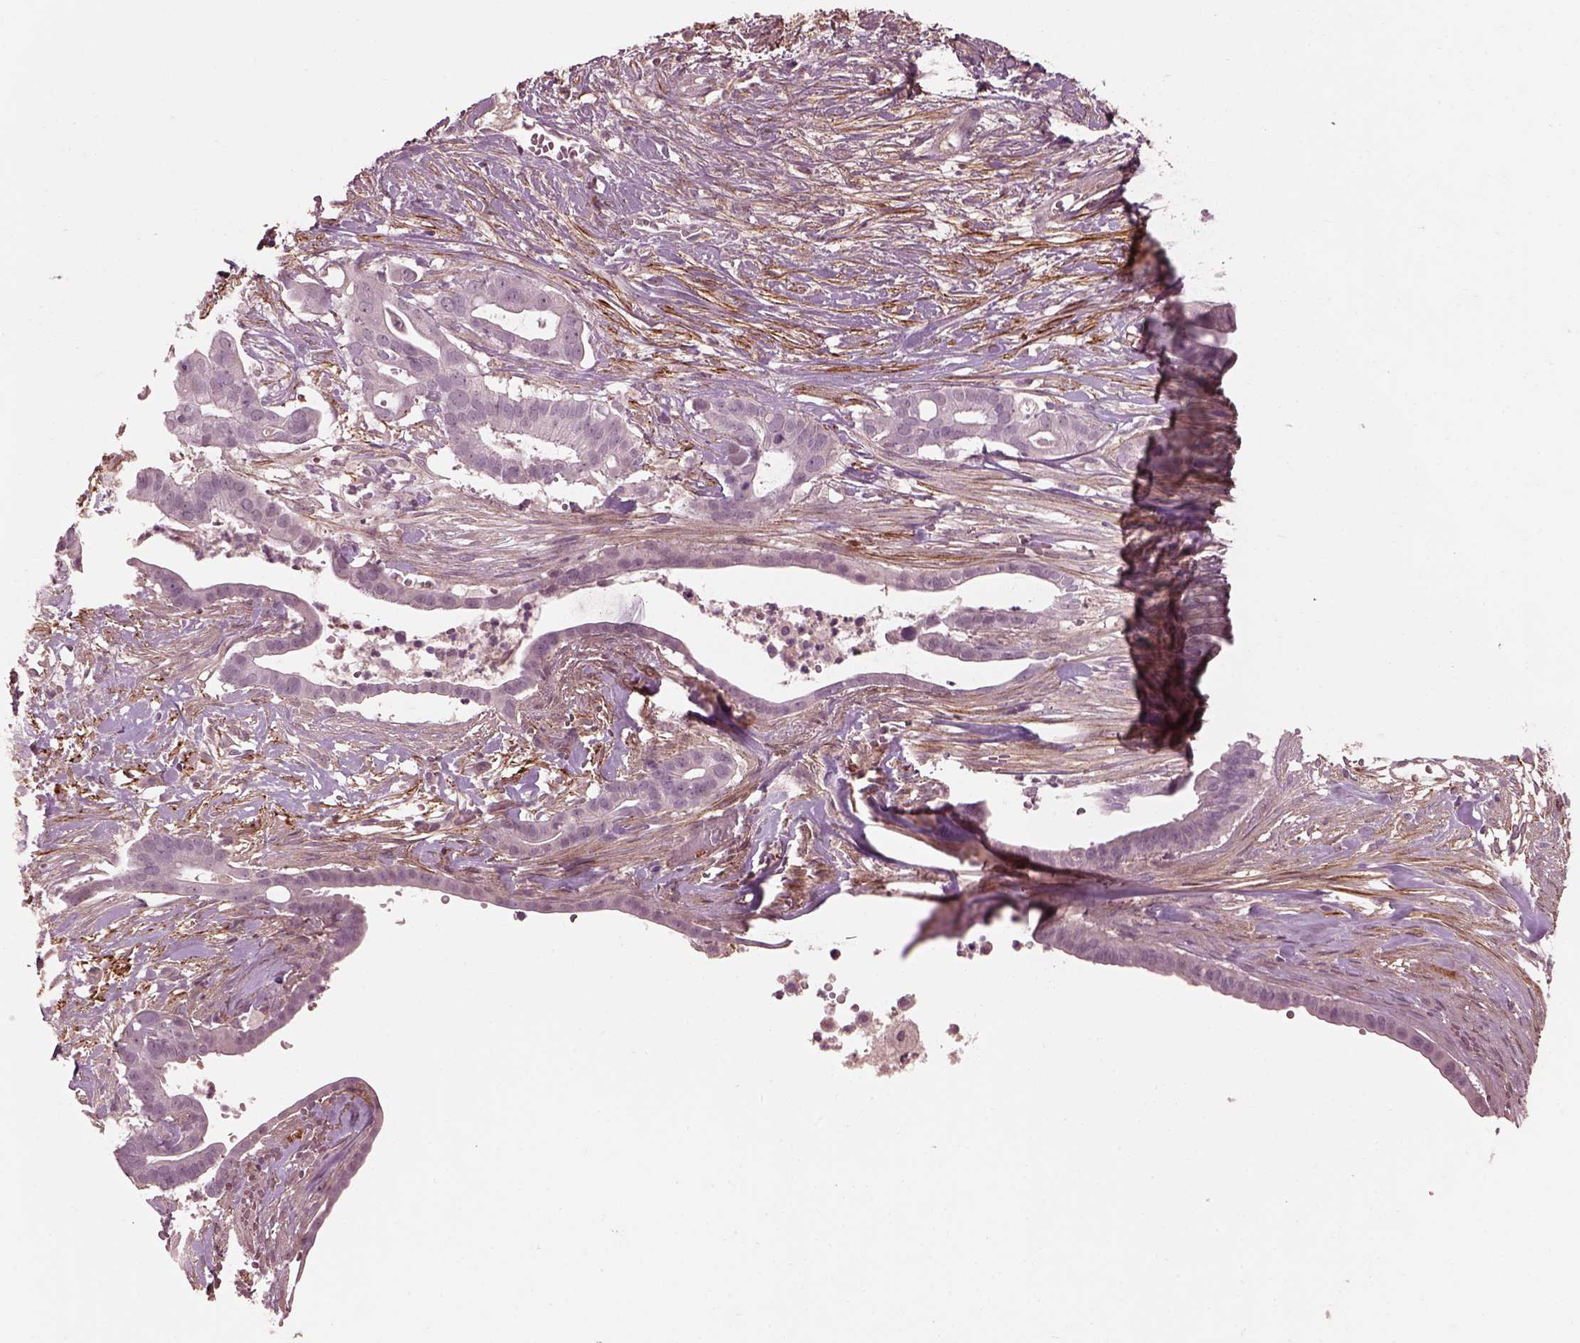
{"staining": {"intensity": "negative", "quantity": "none", "location": "none"}, "tissue": "pancreatic cancer", "cell_type": "Tumor cells", "image_type": "cancer", "snomed": [{"axis": "morphology", "description": "Adenocarcinoma, NOS"}, {"axis": "topography", "description": "Pancreas"}], "caption": "IHC histopathology image of neoplastic tissue: pancreatic cancer (adenocarcinoma) stained with DAB demonstrates no significant protein expression in tumor cells.", "gene": "EFEMP1", "patient": {"sex": "male", "age": 61}}